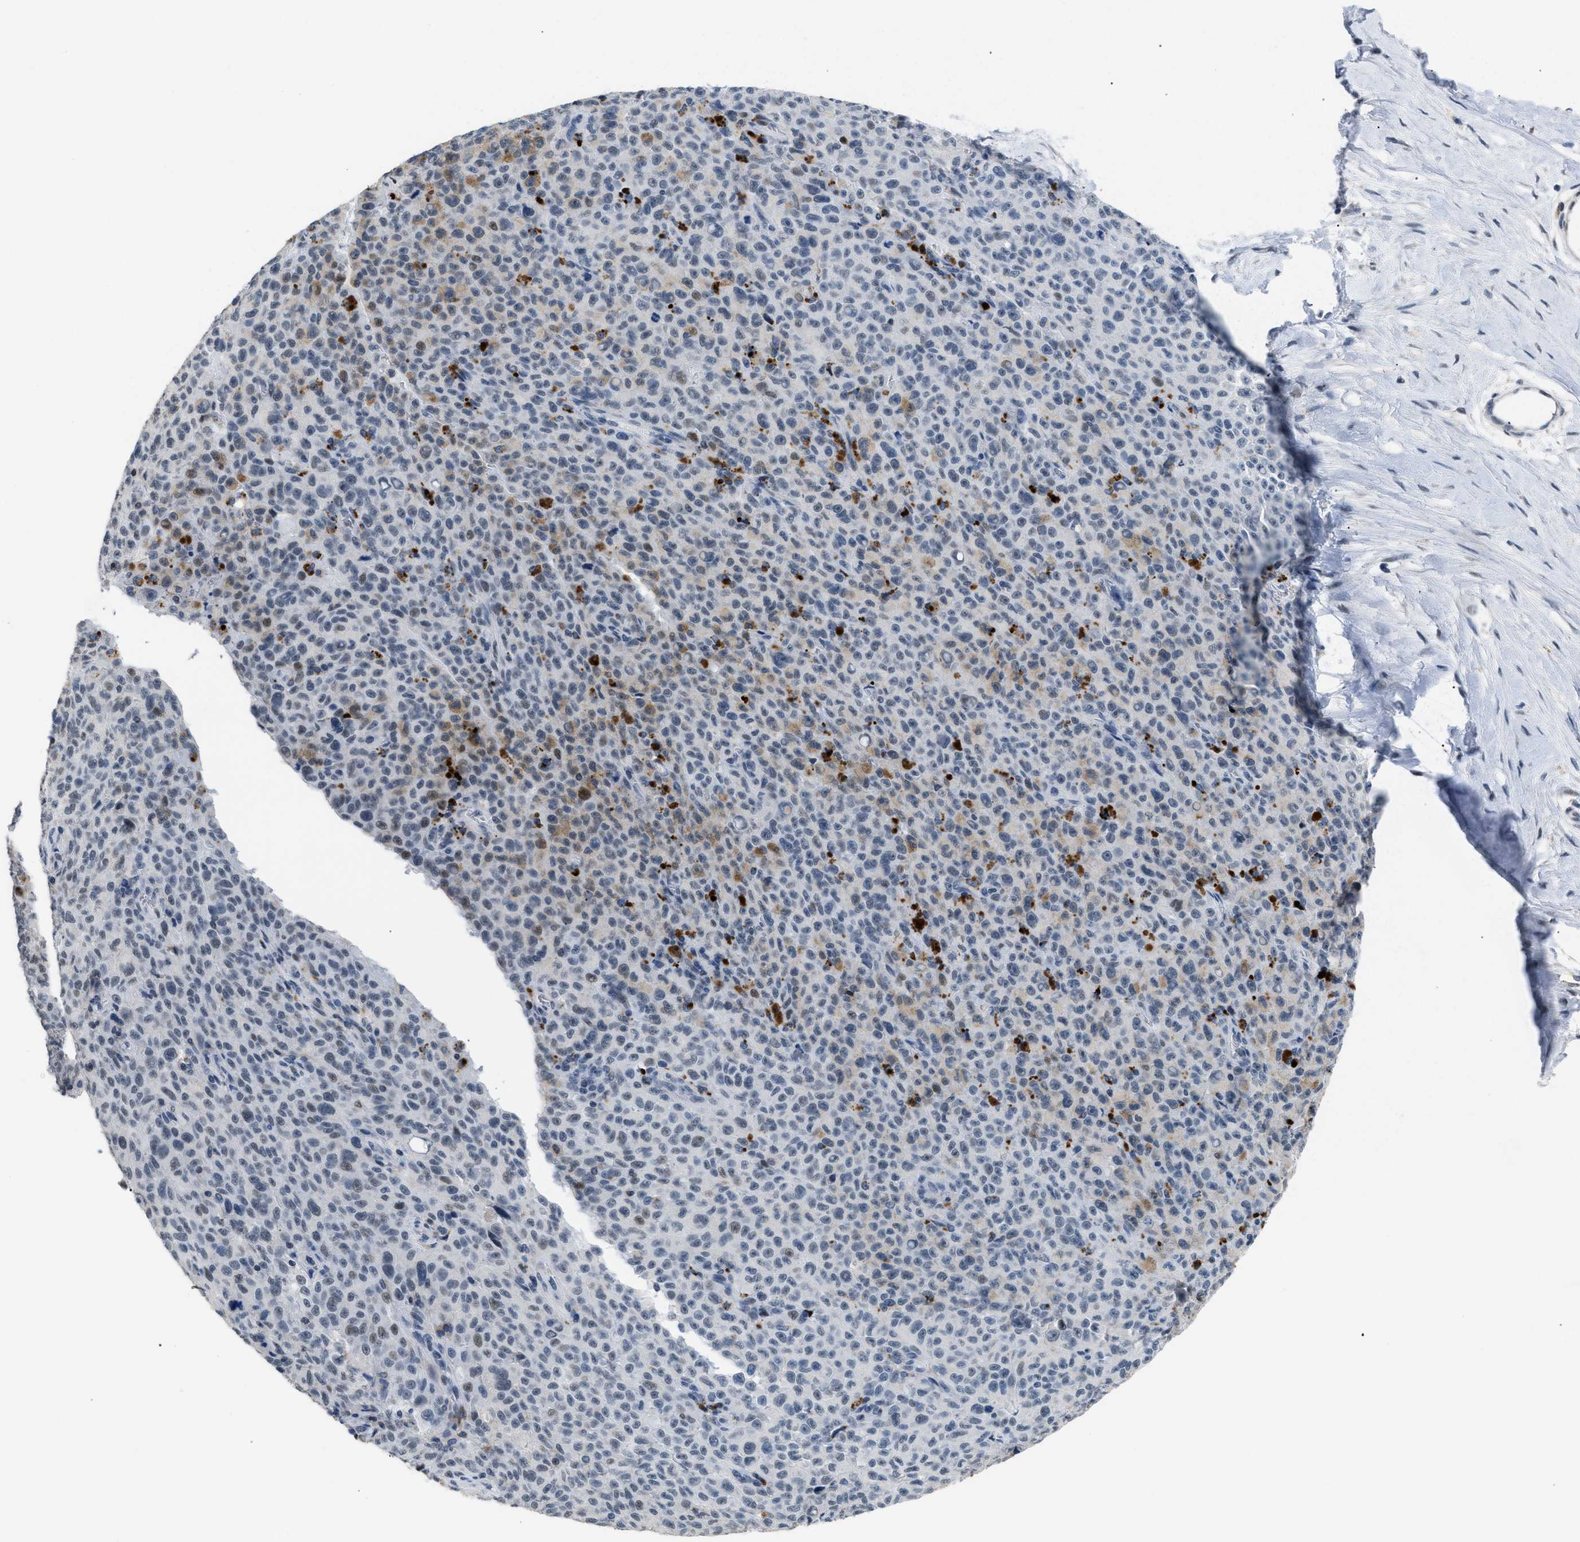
{"staining": {"intensity": "weak", "quantity": "<25%", "location": "cytoplasmic/membranous,nuclear"}, "tissue": "melanoma", "cell_type": "Tumor cells", "image_type": "cancer", "snomed": [{"axis": "morphology", "description": "Malignant melanoma, NOS"}, {"axis": "topography", "description": "Skin"}], "caption": "Photomicrograph shows no significant protein positivity in tumor cells of melanoma. (Brightfield microscopy of DAB (3,3'-diaminobenzidine) immunohistochemistry (IHC) at high magnification).", "gene": "KCNC3", "patient": {"sex": "female", "age": 82}}